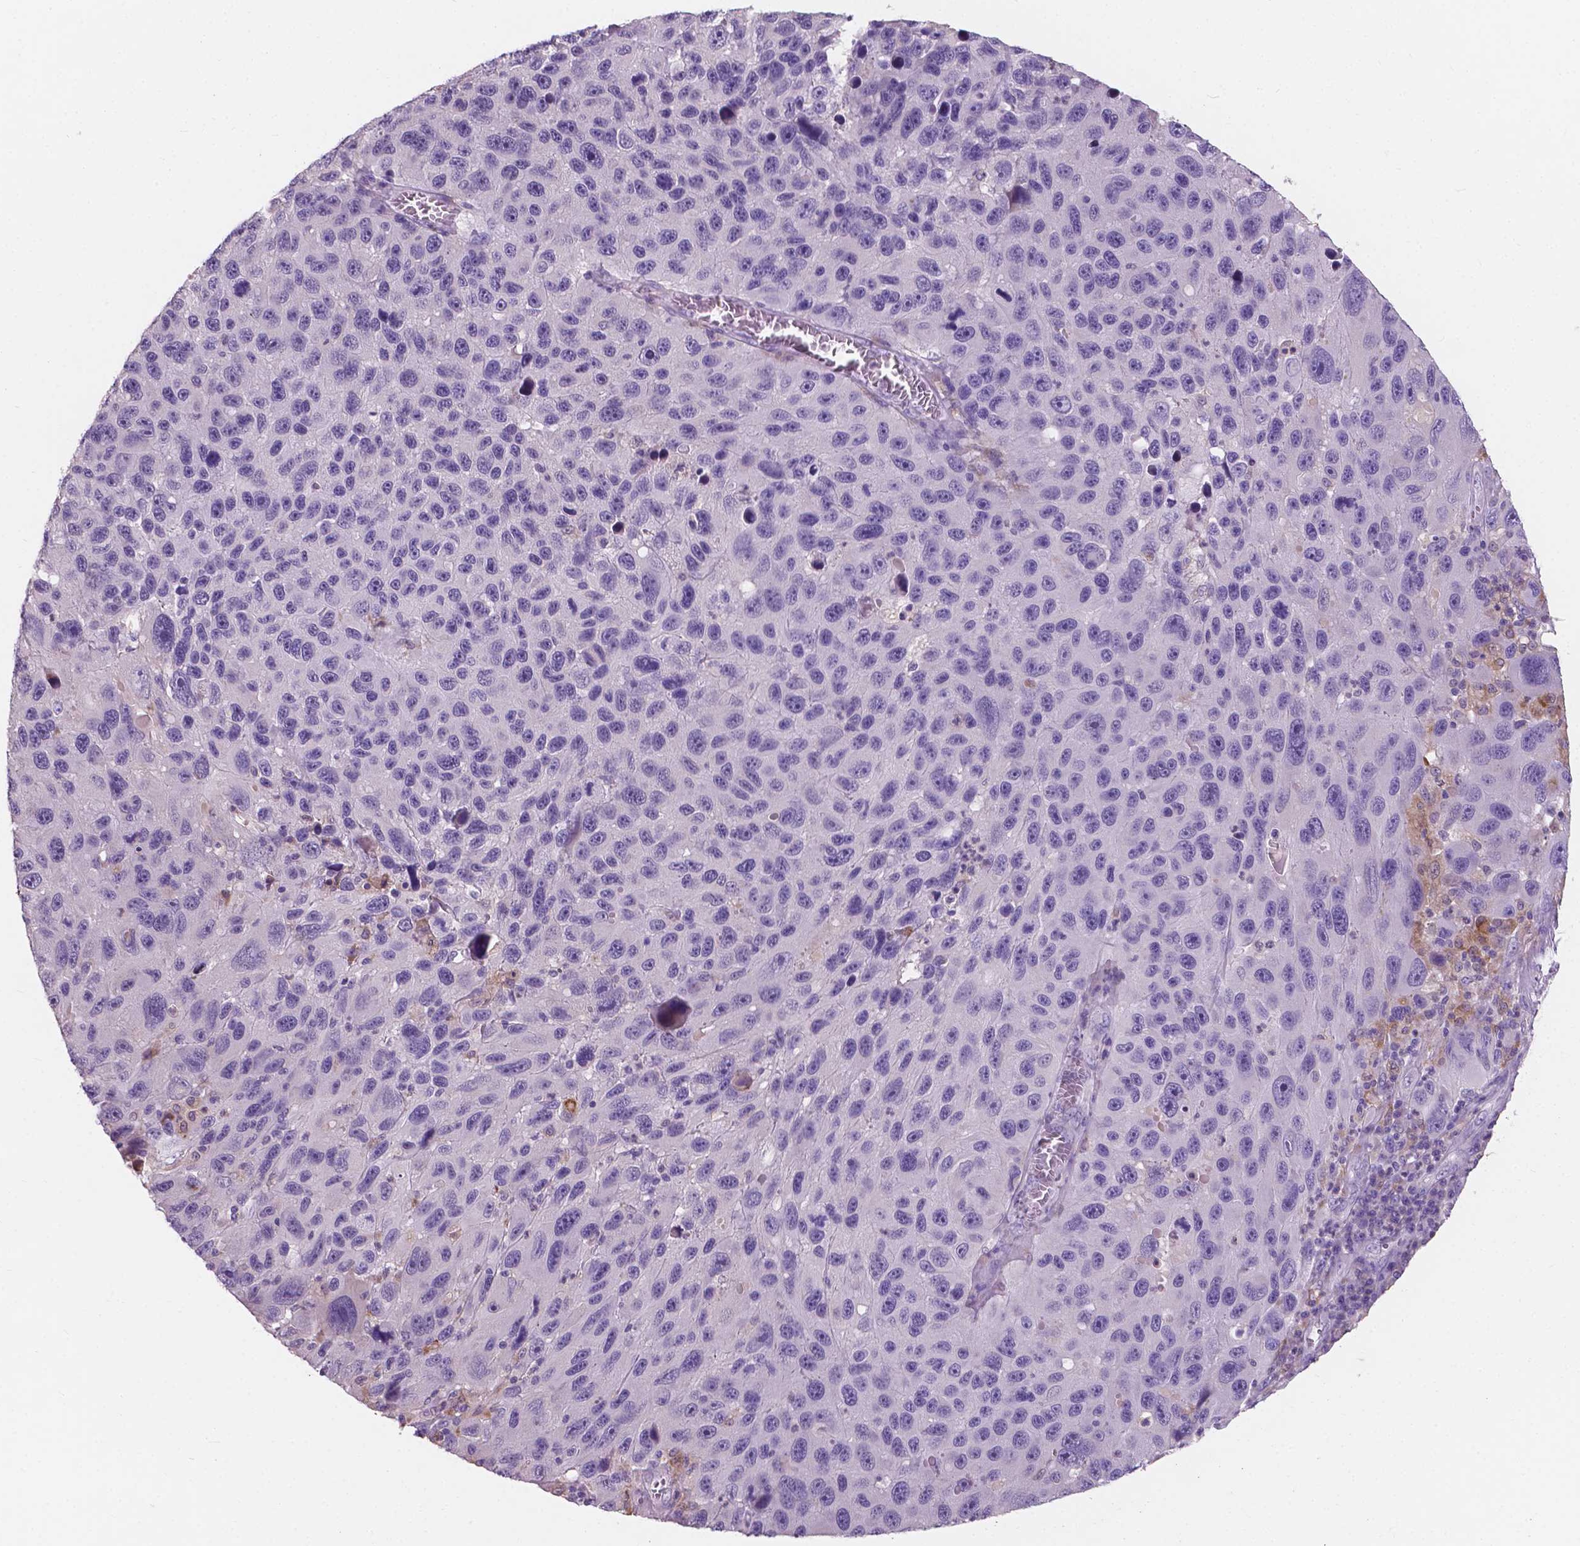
{"staining": {"intensity": "negative", "quantity": "none", "location": "none"}, "tissue": "melanoma", "cell_type": "Tumor cells", "image_type": "cancer", "snomed": [{"axis": "morphology", "description": "Malignant melanoma, NOS"}, {"axis": "topography", "description": "Skin"}], "caption": "DAB (3,3'-diaminobenzidine) immunohistochemical staining of melanoma shows no significant positivity in tumor cells.", "gene": "IREB2", "patient": {"sex": "male", "age": 53}}